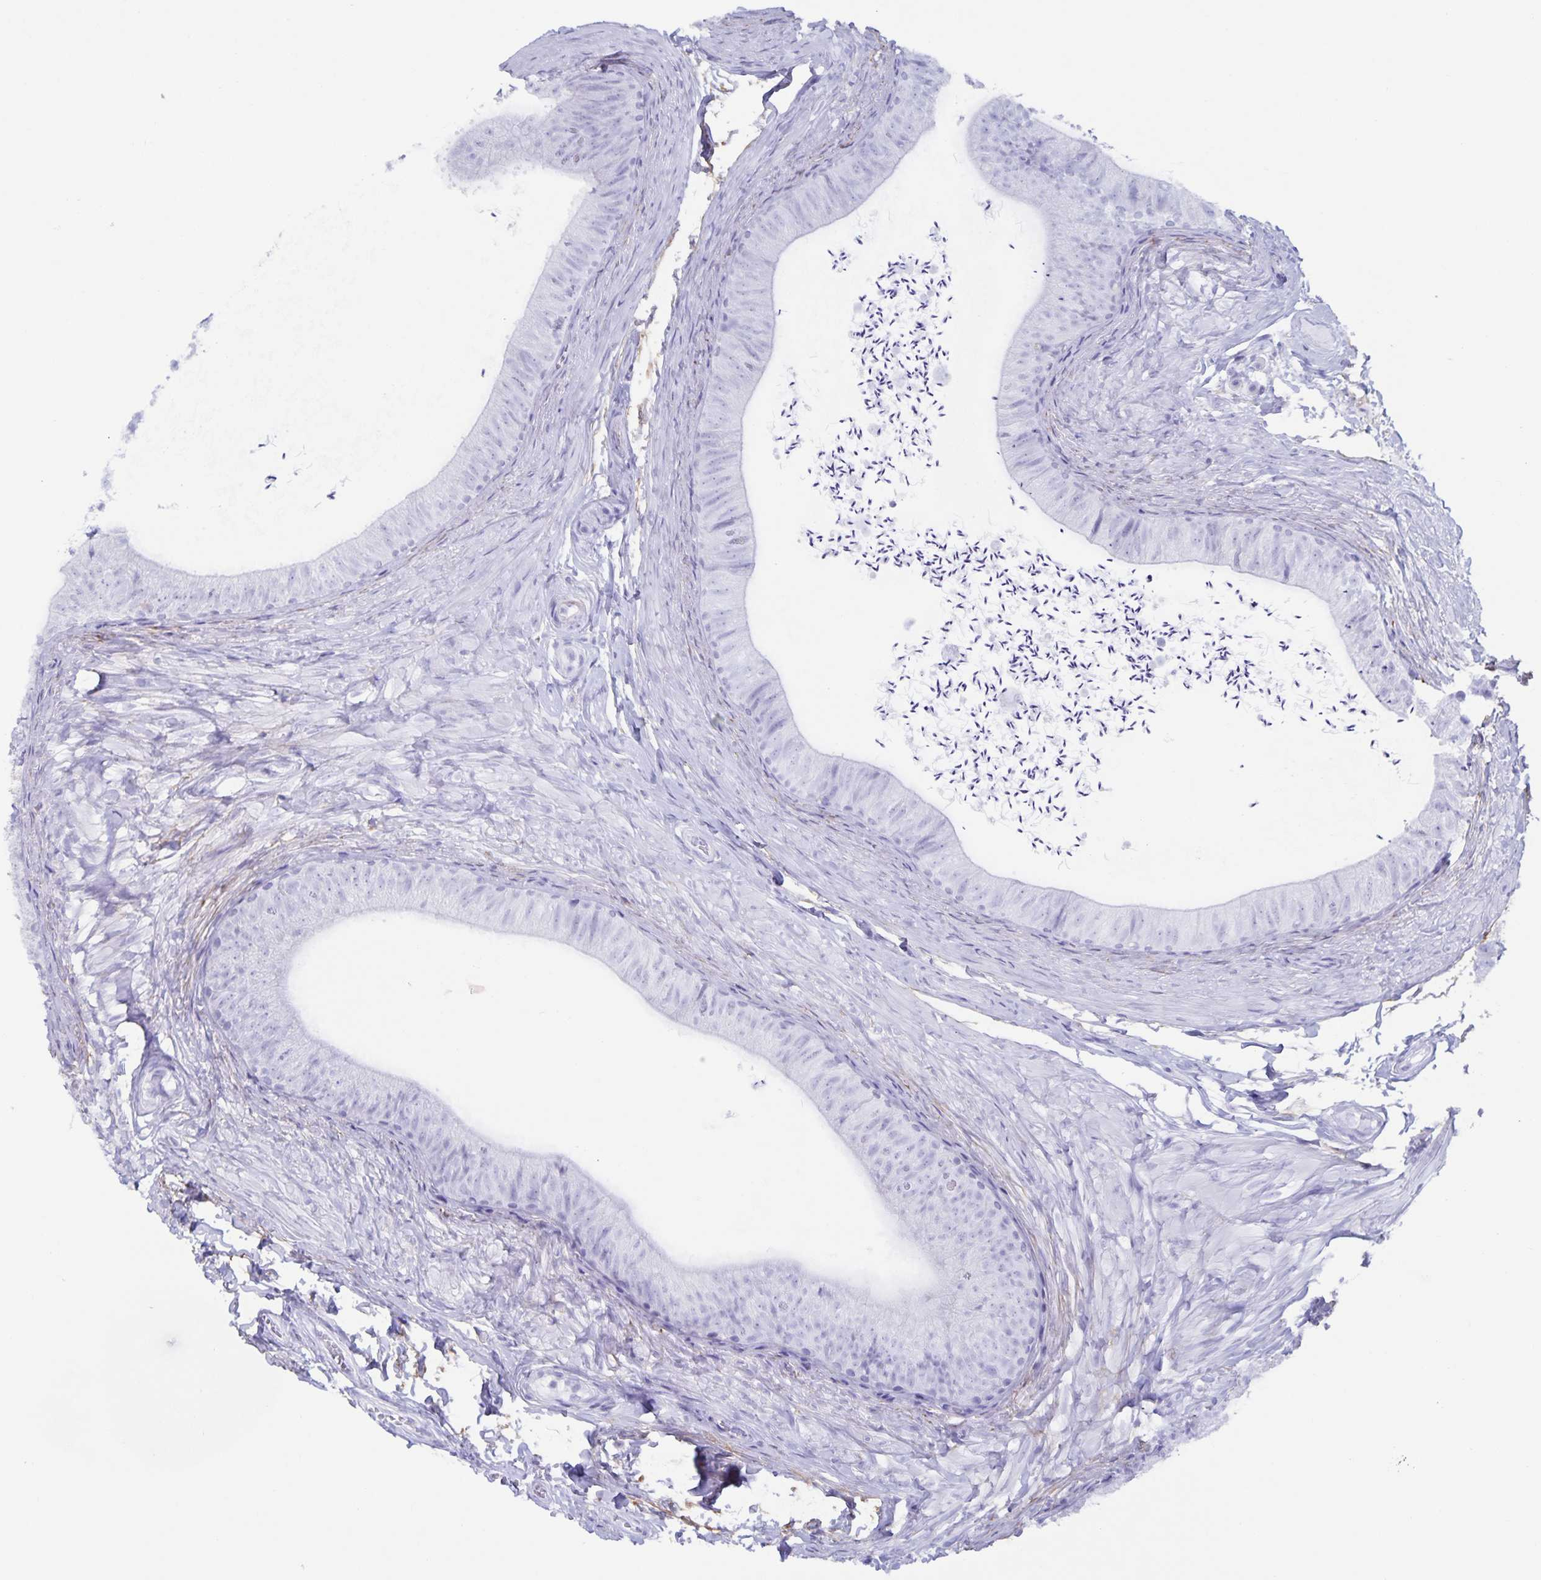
{"staining": {"intensity": "negative", "quantity": "none", "location": "none"}, "tissue": "epididymis", "cell_type": "Glandular cells", "image_type": "normal", "snomed": [{"axis": "morphology", "description": "Normal tissue, NOS"}, {"axis": "topography", "description": "Epididymis, spermatic cord, NOS"}, {"axis": "topography", "description": "Epididymis"}, {"axis": "topography", "description": "Peripheral nerve tissue"}], "caption": "DAB immunohistochemical staining of unremarkable epididymis reveals no significant positivity in glandular cells. (DAB (3,3'-diaminobenzidine) immunohistochemistry with hematoxylin counter stain).", "gene": "AQP4", "patient": {"sex": "male", "age": 29}}